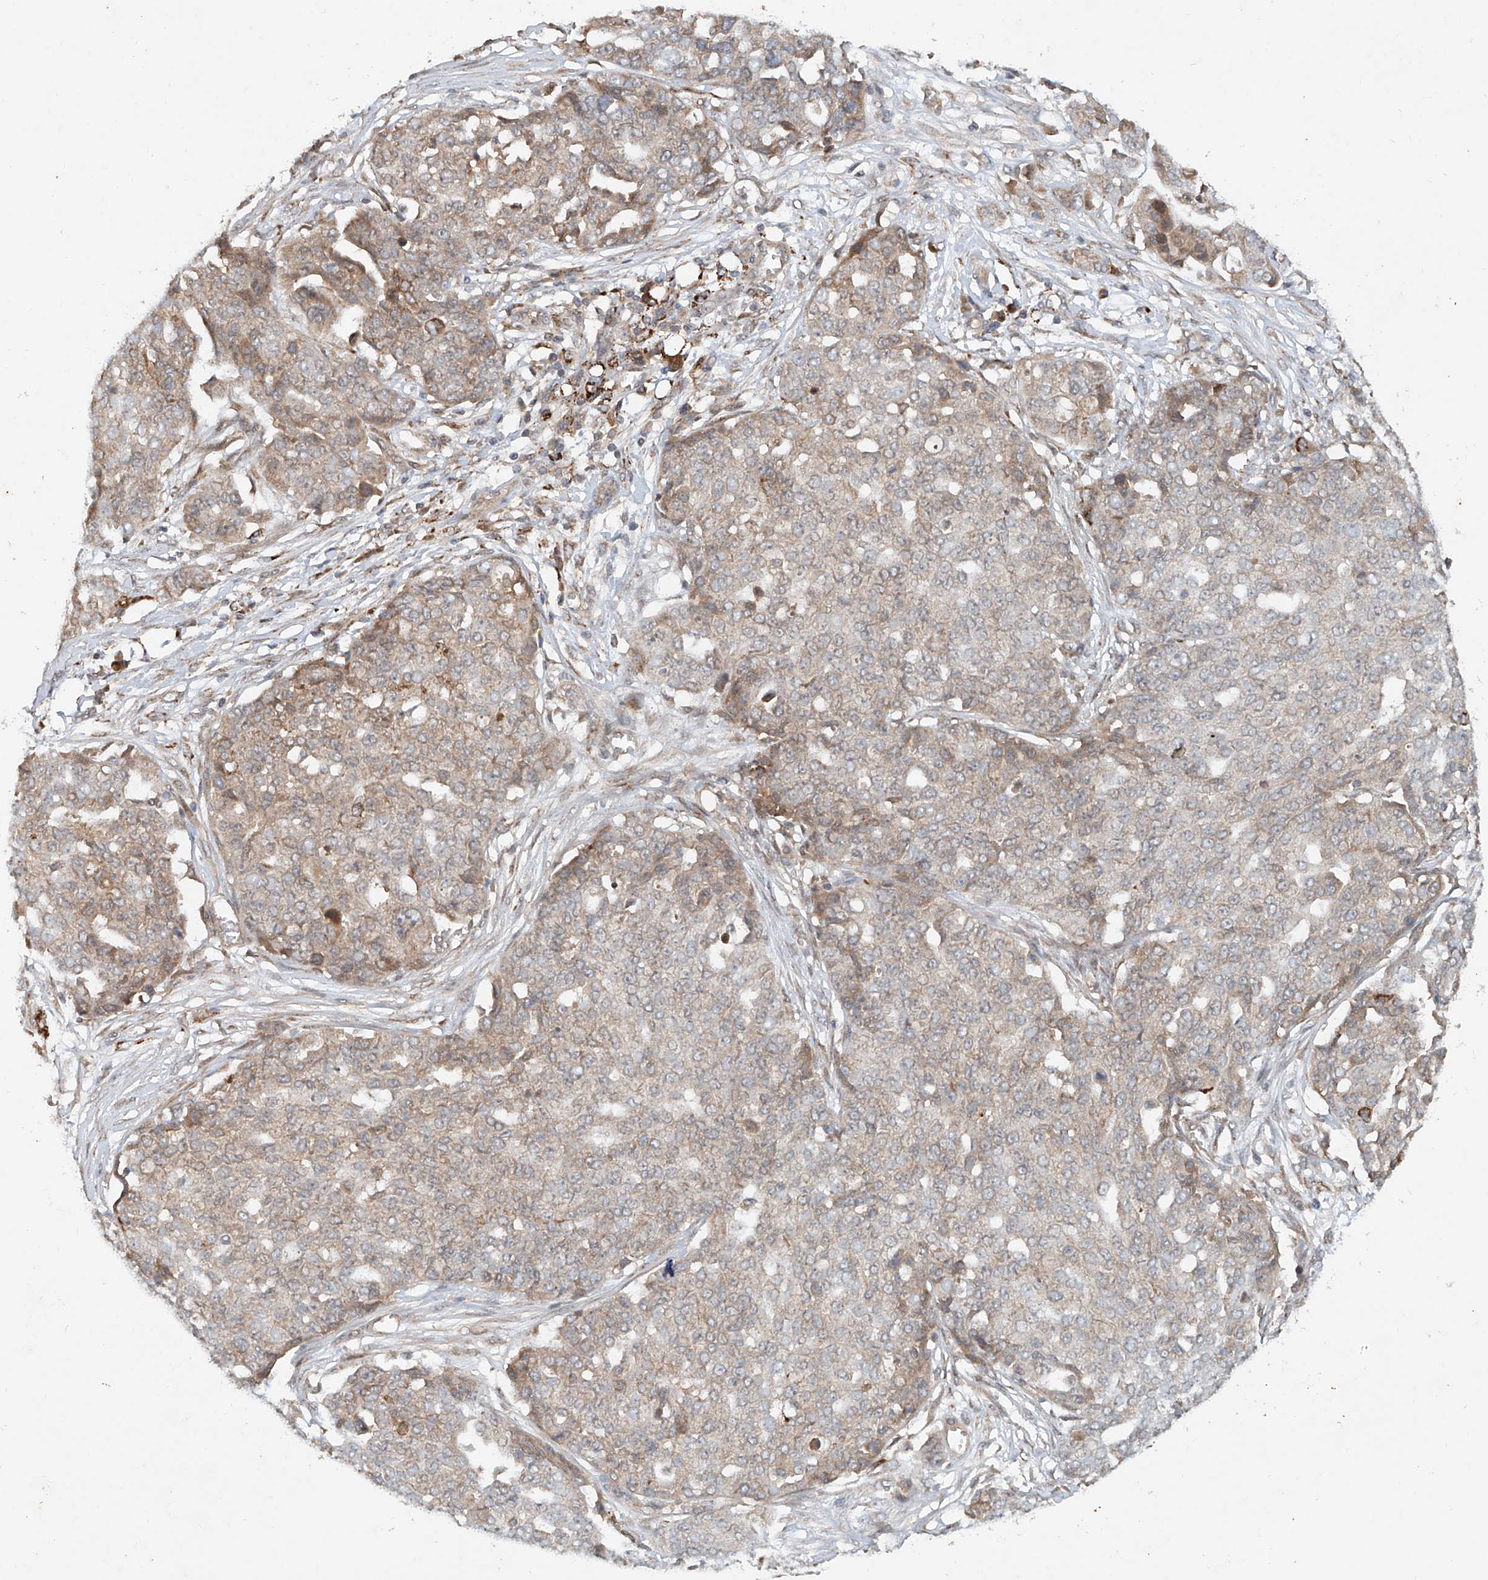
{"staining": {"intensity": "moderate", "quantity": "25%-75%", "location": "cytoplasmic/membranous"}, "tissue": "ovarian cancer", "cell_type": "Tumor cells", "image_type": "cancer", "snomed": [{"axis": "morphology", "description": "Cystadenocarcinoma, serous, NOS"}, {"axis": "topography", "description": "Soft tissue"}, {"axis": "topography", "description": "Ovary"}], "caption": "This is an image of immunohistochemistry staining of ovarian cancer (serous cystadenocarcinoma), which shows moderate positivity in the cytoplasmic/membranous of tumor cells.", "gene": "IER5", "patient": {"sex": "female", "age": 57}}